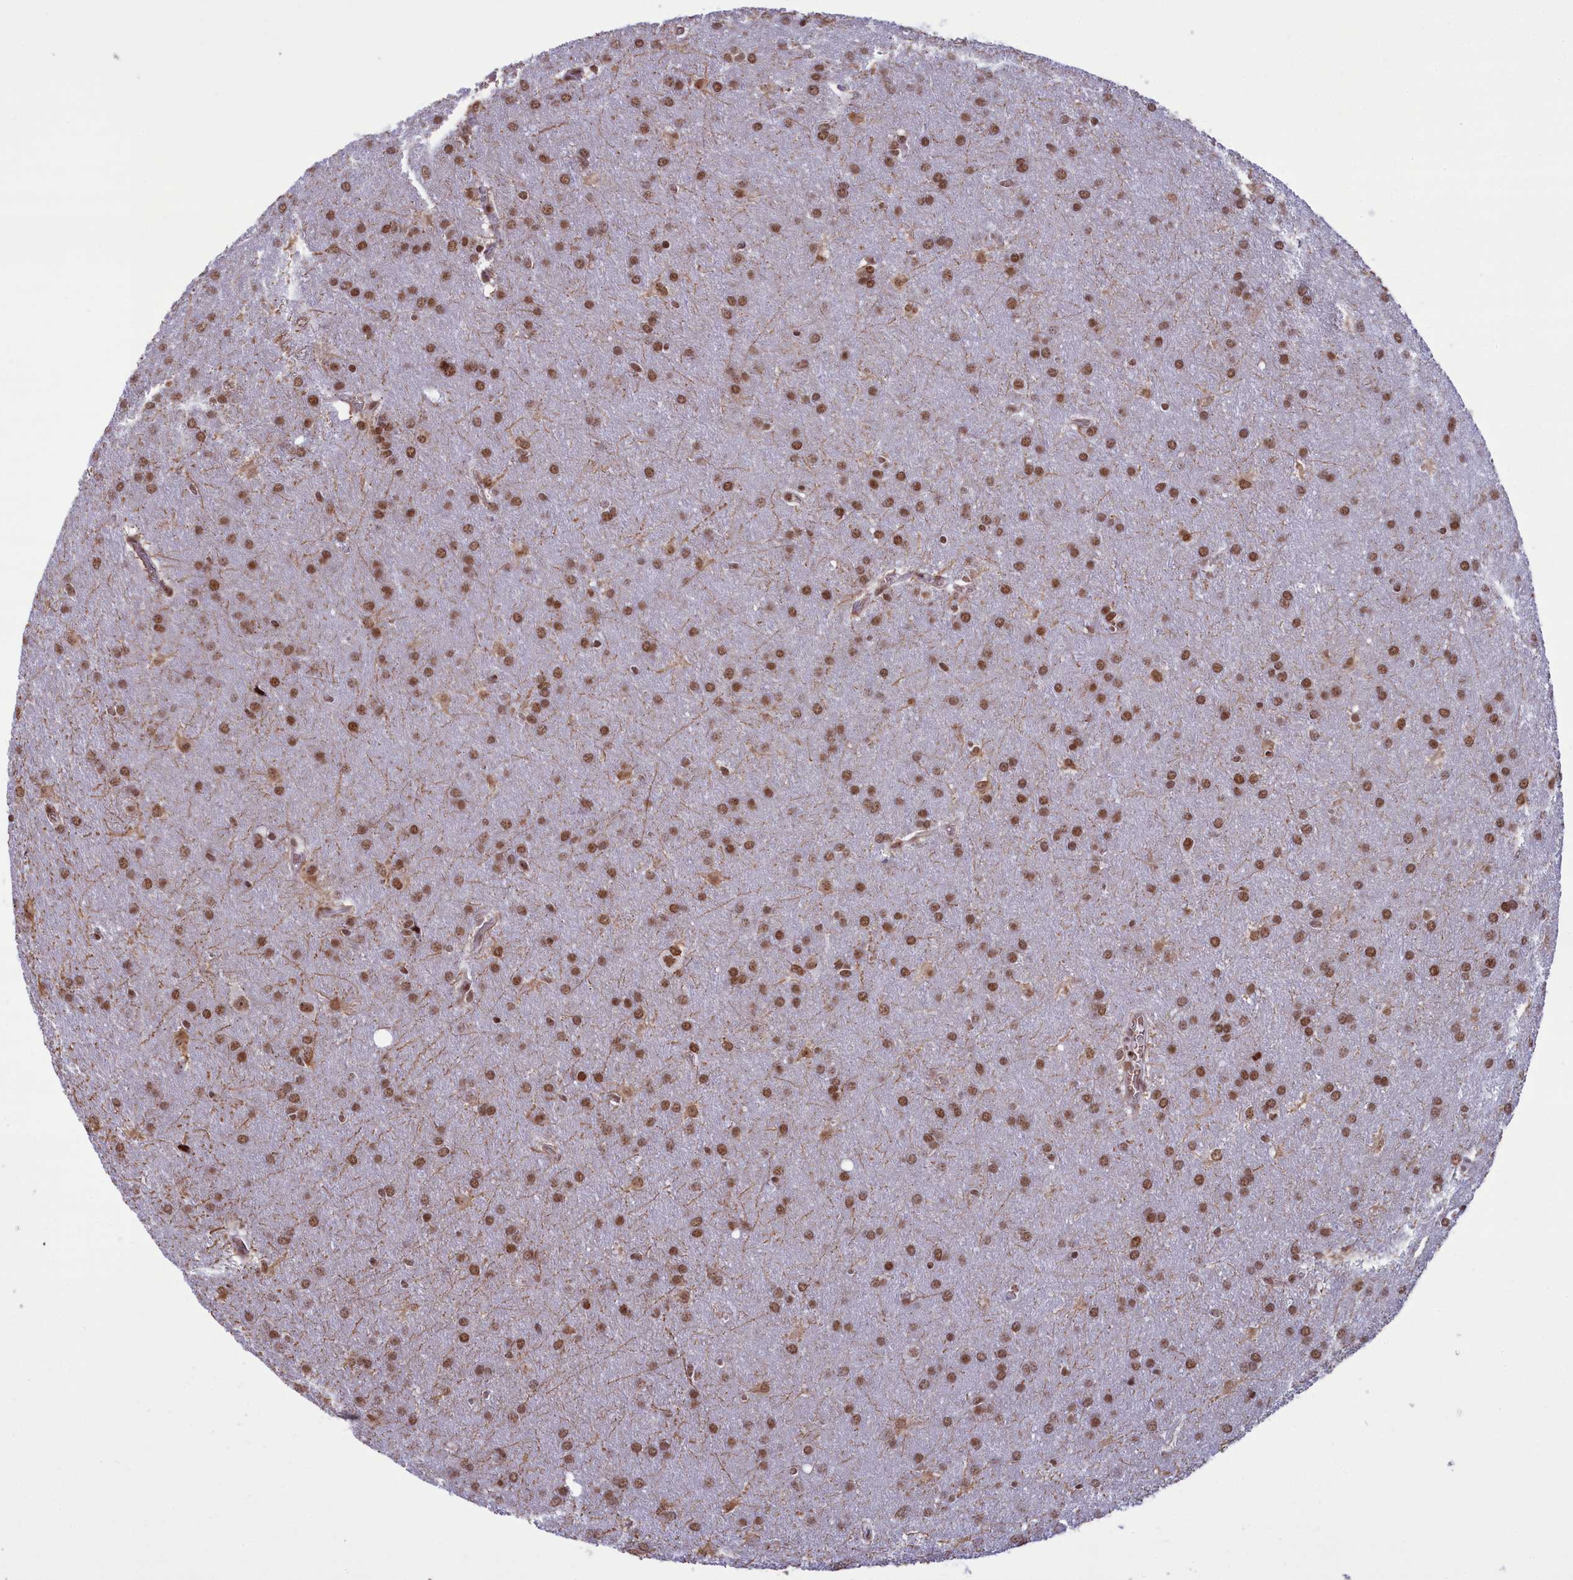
{"staining": {"intensity": "moderate", "quantity": ">75%", "location": "nuclear"}, "tissue": "glioma", "cell_type": "Tumor cells", "image_type": "cancer", "snomed": [{"axis": "morphology", "description": "Glioma, malignant, Low grade"}, {"axis": "topography", "description": "Brain"}], "caption": "Immunohistochemical staining of human malignant low-grade glioma exhibits medium levels of moderate nuclear expression in approximately >75% of tumor cells.", "gene": "MPHOSPH8", "patient": {"sex": "female", "age": 32}}